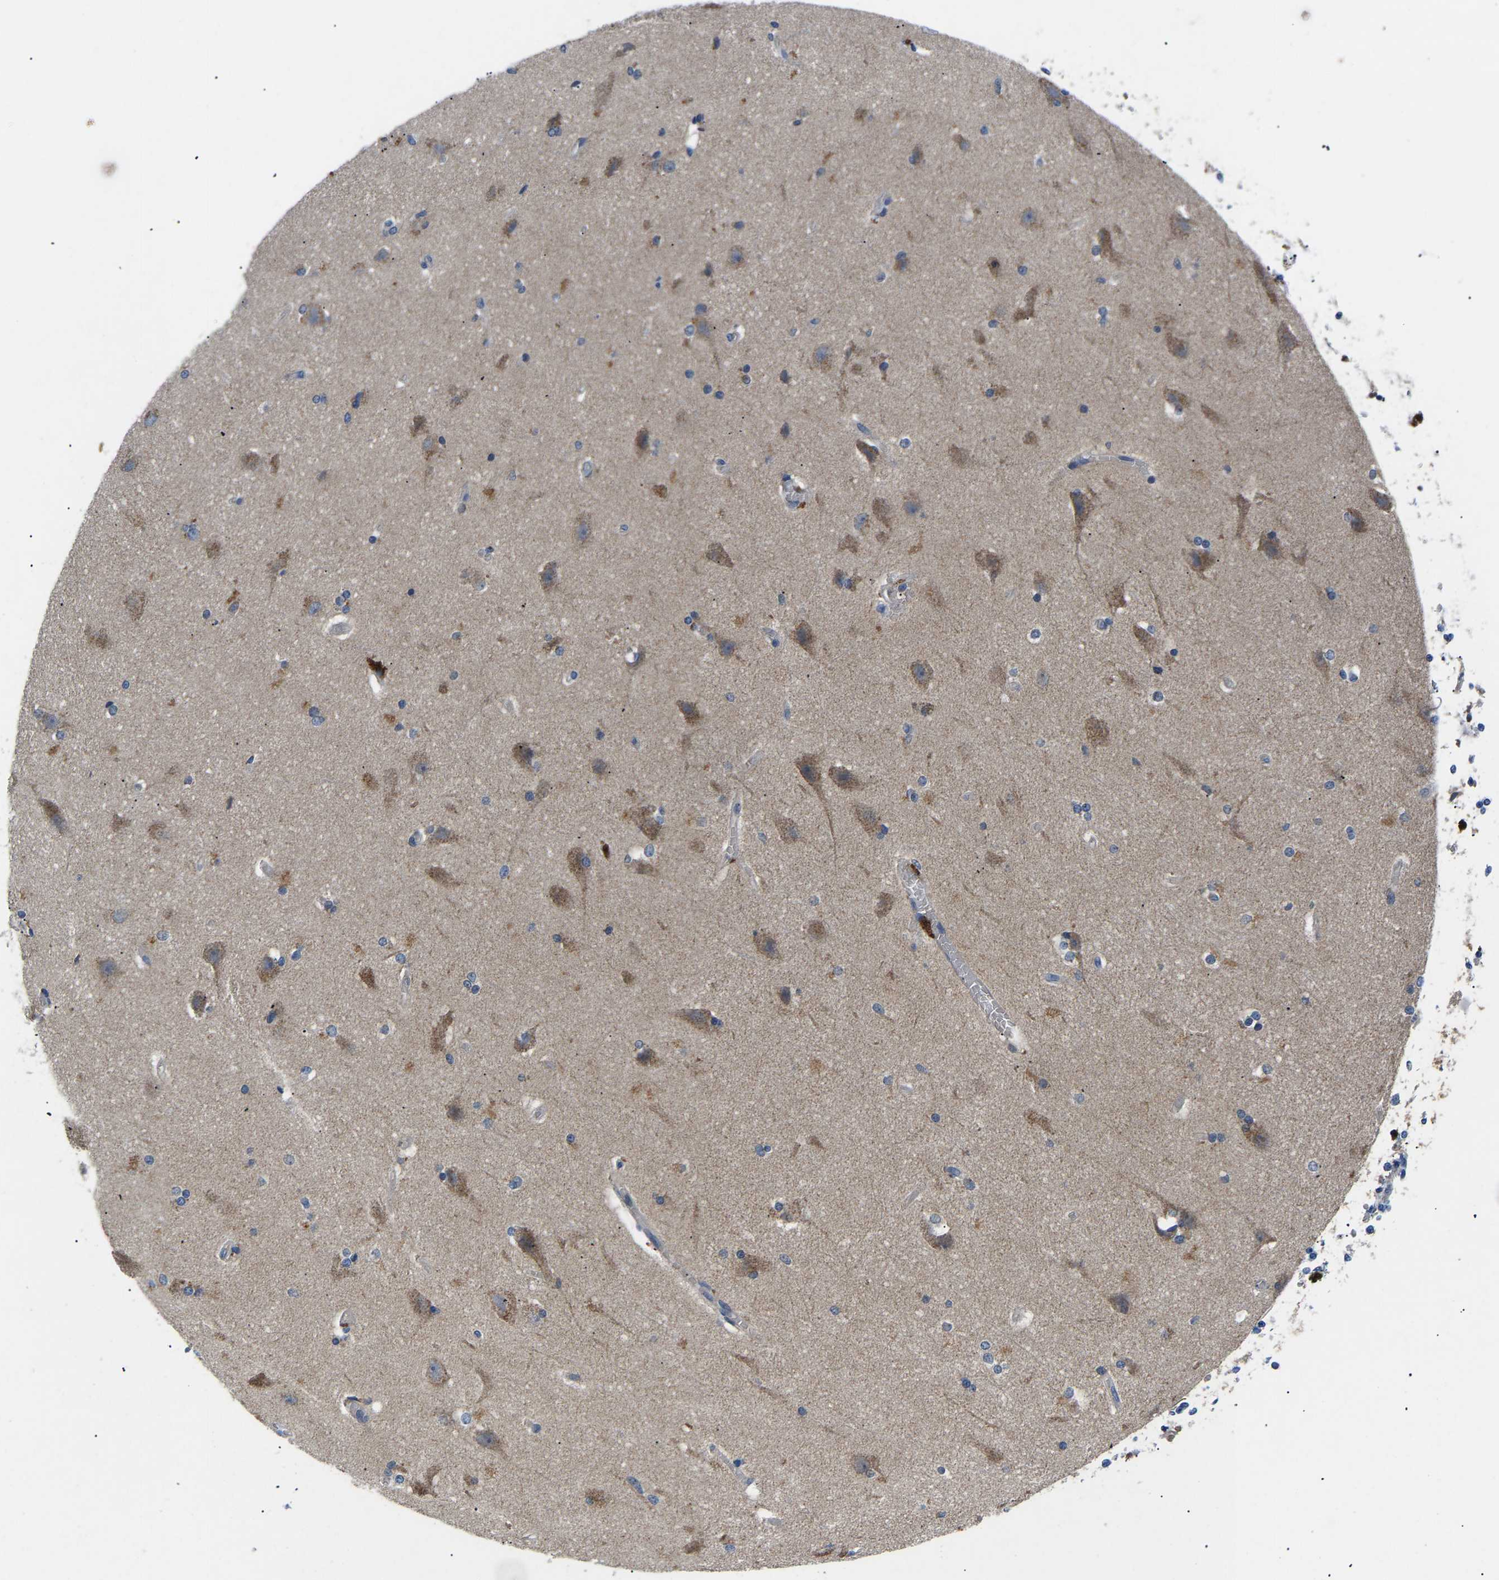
{"staining": {"intensity": "negative", "quantity": "none", "location": "none"}, "tissue": "cerebral cortex", "cell_type": "Endothelial cells", "image_type": "normal", "snomed": [{"axis": "morphology", "description": "Normal tissue, NOS"}, {"axis": "topography", "description": "Cerebral cortex"}, {"axis": "topography", "description": "Hippocampus"}], "caption": "The micrograph exhibits no staining of endothelial cells in unremarkable cerebral cortex.", "gene": "TOR1B", "patient": {"sex": "female", "age": 19}}